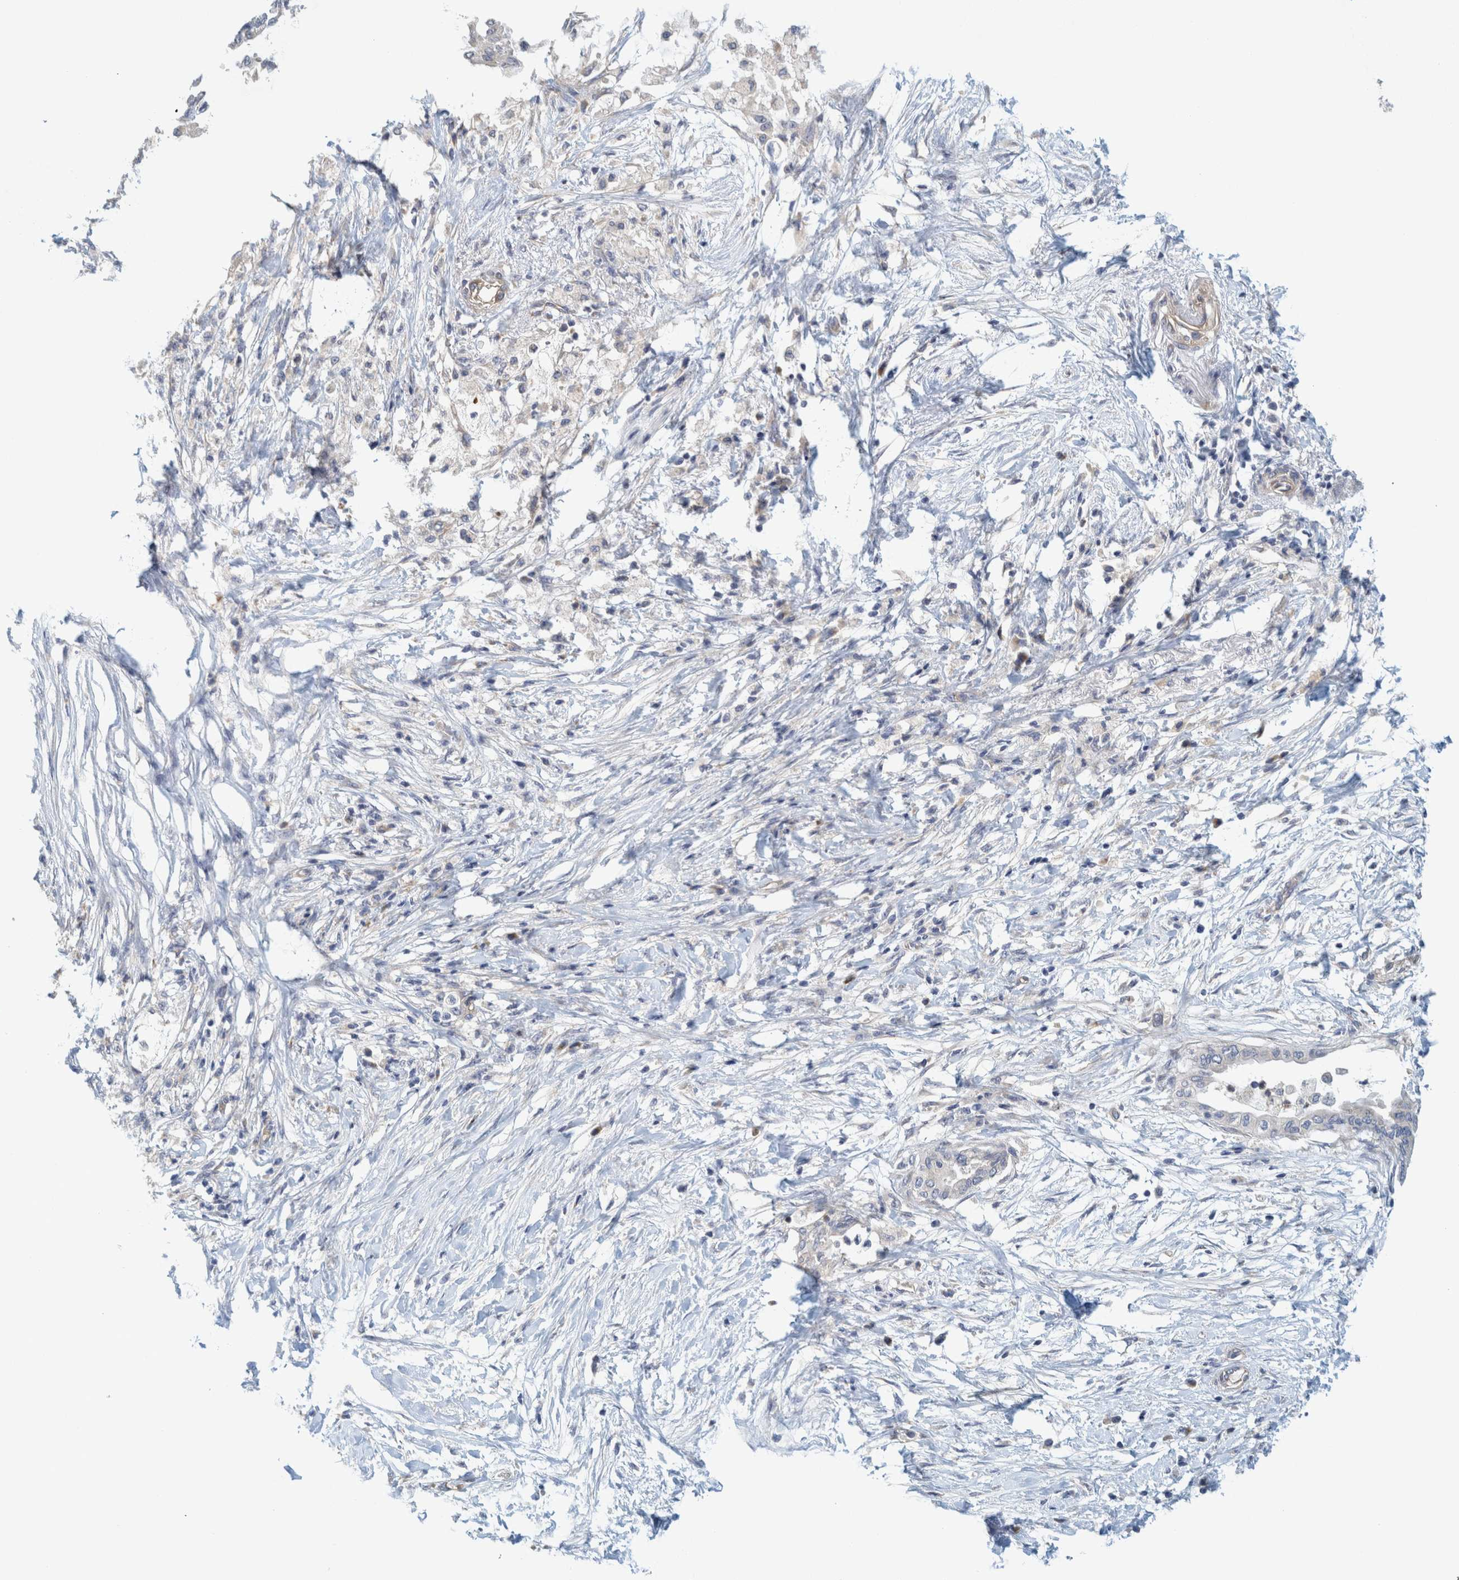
{"staining": {"intensity": "negative", "quantity": "none", "location": "none"}, "tissue": "pancreatic cancer", "cell_type": "Tumor cells", "image_type": "cancer", "snomed": [{"axis": "morphology", "description": "Normal tissue, NOS"}, {"axis": "morphology", "description": "Adenocarcinoma, NOS"}, {"axis": "topography", "description": "Pancreas"}, {"axis": "topography", "description": "Duodenum"}], "caption": "This is an immunohistochemistry (IHC) histopathology image of pancreatic cancer. There is no positivity in tumor cells.", "gene": "ZNF324B", "patient": {"sex": "female", "age": 60}}